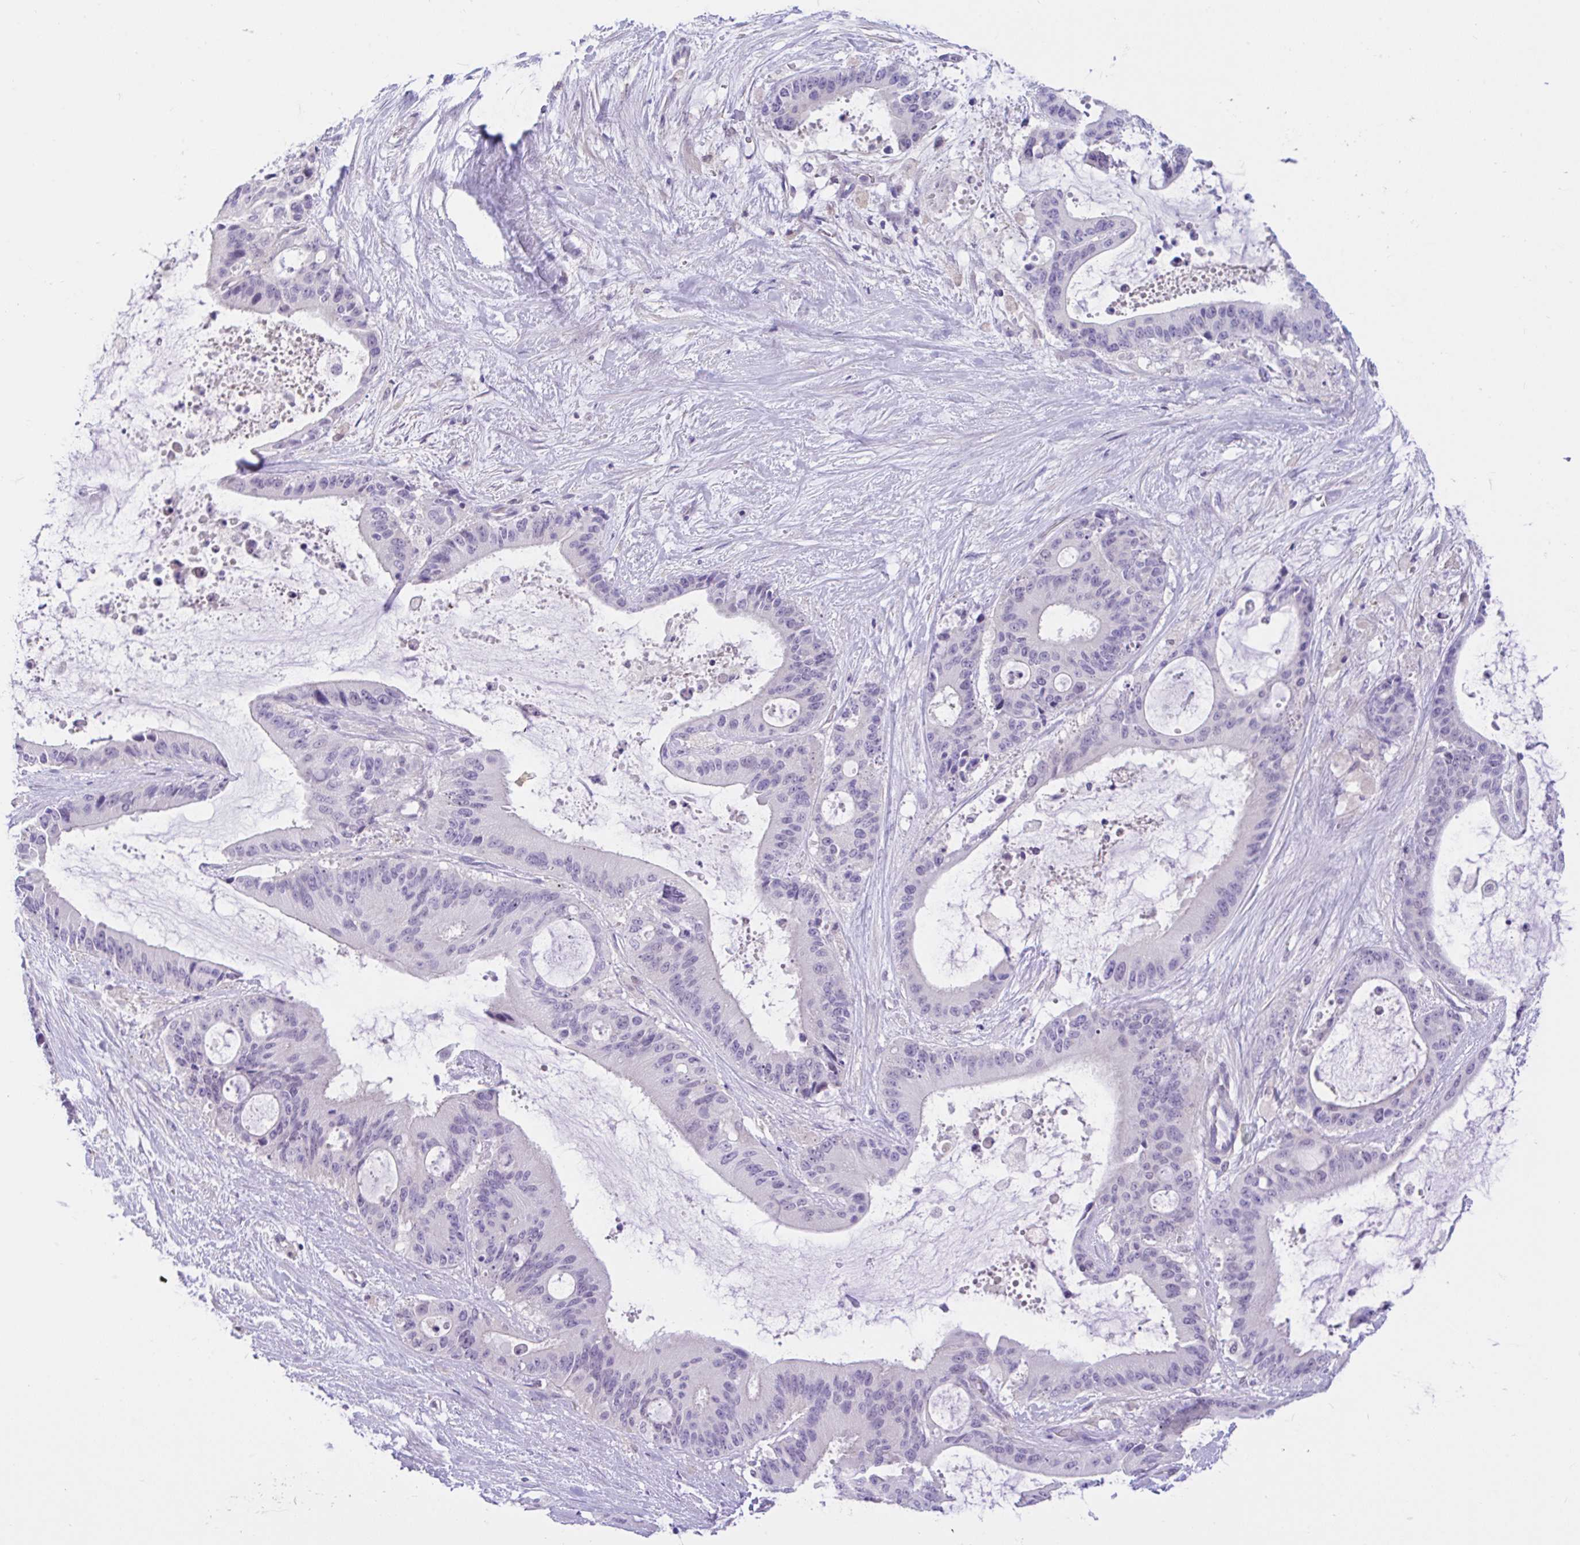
{"staining": {"intensity": "negative", "quantity": "none", "location": "none"}, "tissue": "liver cancer", "cell_type": "Tumor cells", "image_type": "cancer", "snomed": [{"axis": "morphology", "description": "Normal tissue, NOS"}, {"axis": "morphology", "description": "Cholangiocarcinoma"}, {"axis": "topography", "description": "Liver"}, {"axis": "topography", "description": "Peripheral nerve tissue"}], "caption": "This is an immunohistochemistry image of liver cancer (cholangiocarcinoma). There is no expression in tumor cells.", "gene": "ANO4", "patient": {"sex": "female", "age": 73}}